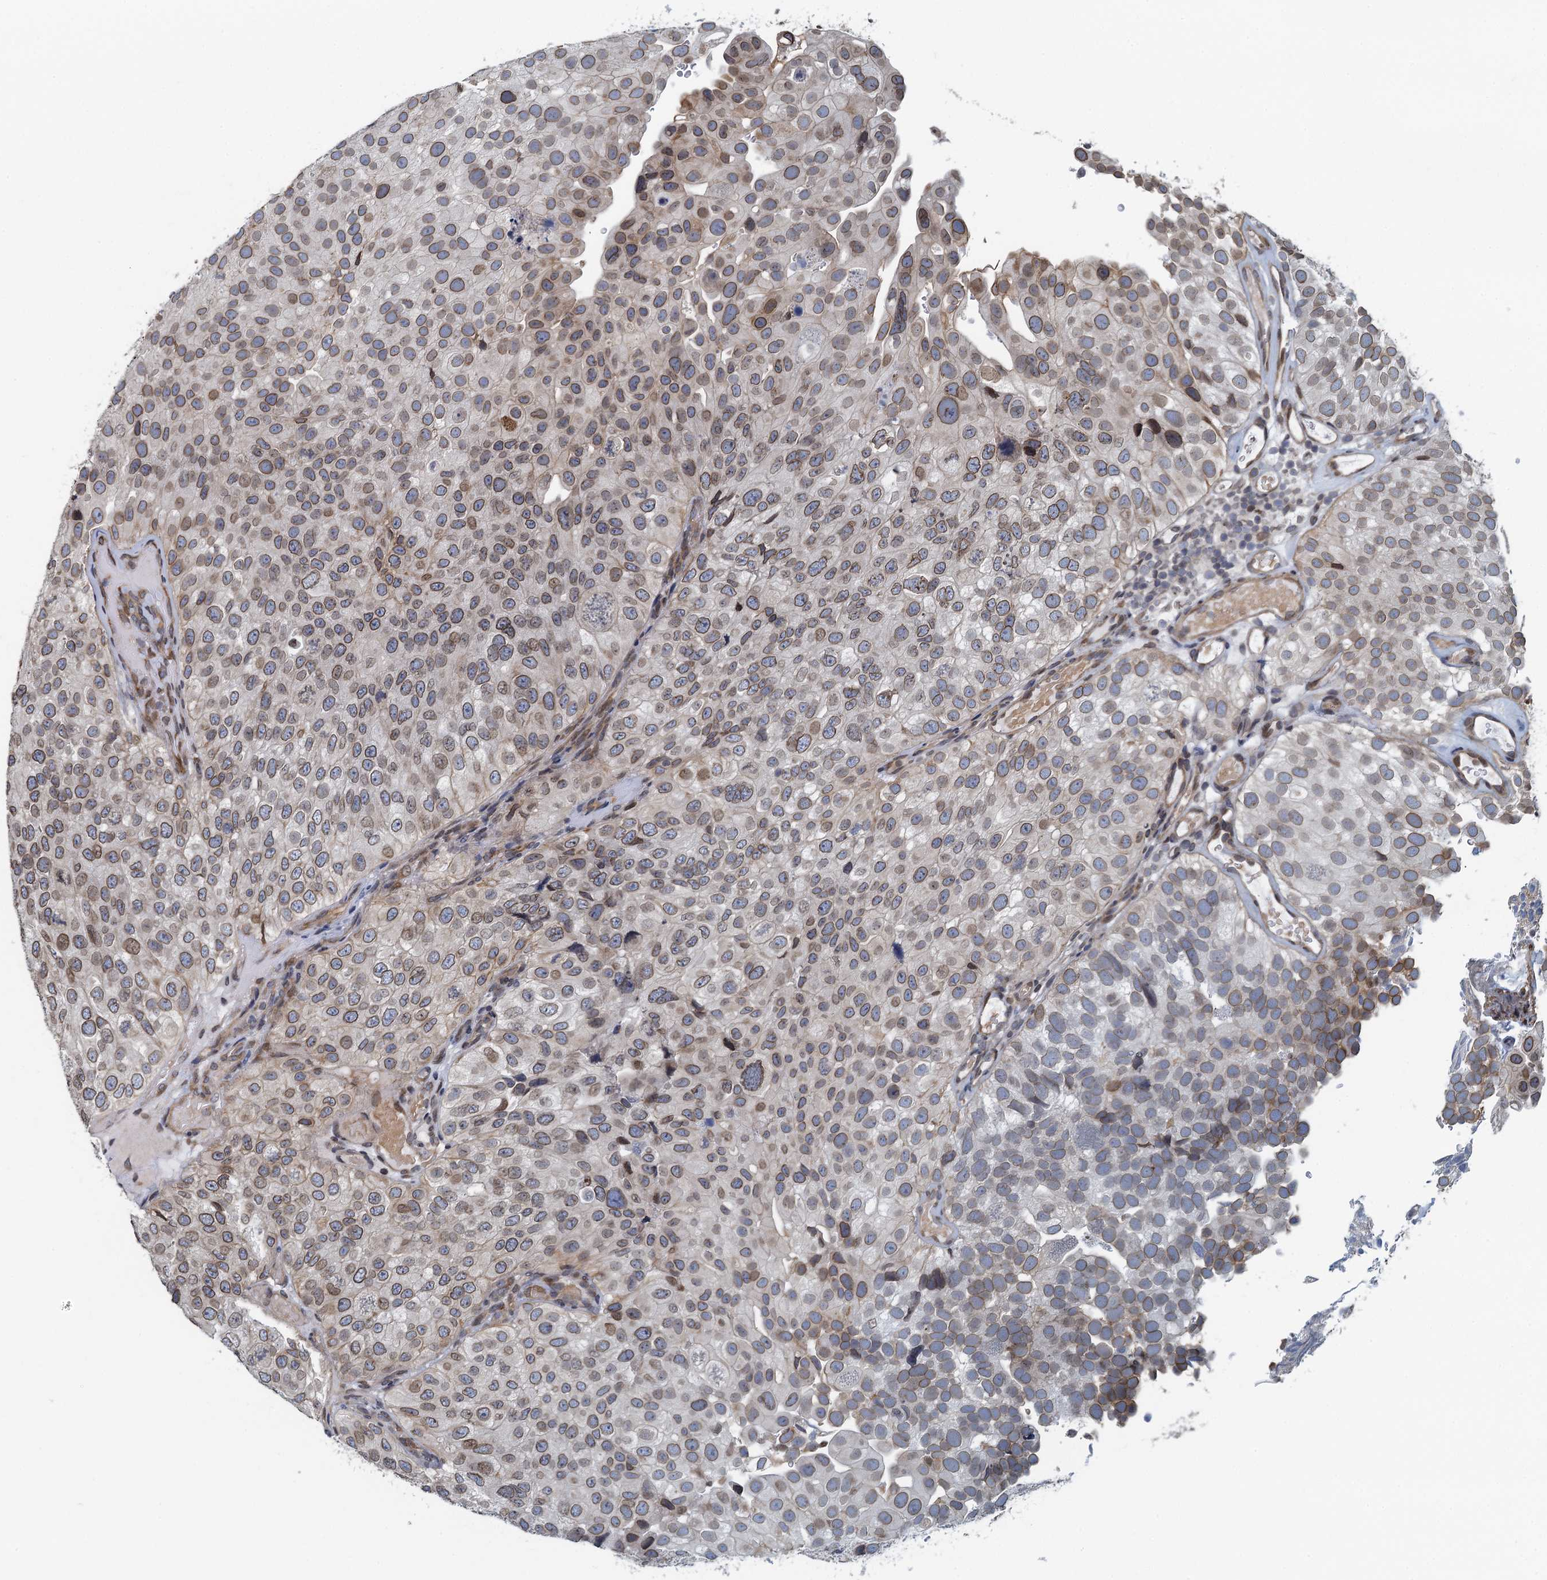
{"staining": {"intensity": "weak", "quantity": ">75%", "location": "cytoplasmic/membranous,nuclear"}, "tissue": "urothelial cancer", "cell_type": "Tumor cells", "image_type": "cancer", "snomed": [{"axis": "morphology", "description": "Urothelial carcinoma, Low grade"}, {"axis": "topography", "description": "Urinary bladder"}], "caption": "Protein staining of urothelial cancer tissue reveals weak cytoplasmic/membranous and nuclear staining in about >75% of tumor cells.", "gene": "CCDC34", "patient": {"sex": "male", "age": 78}}